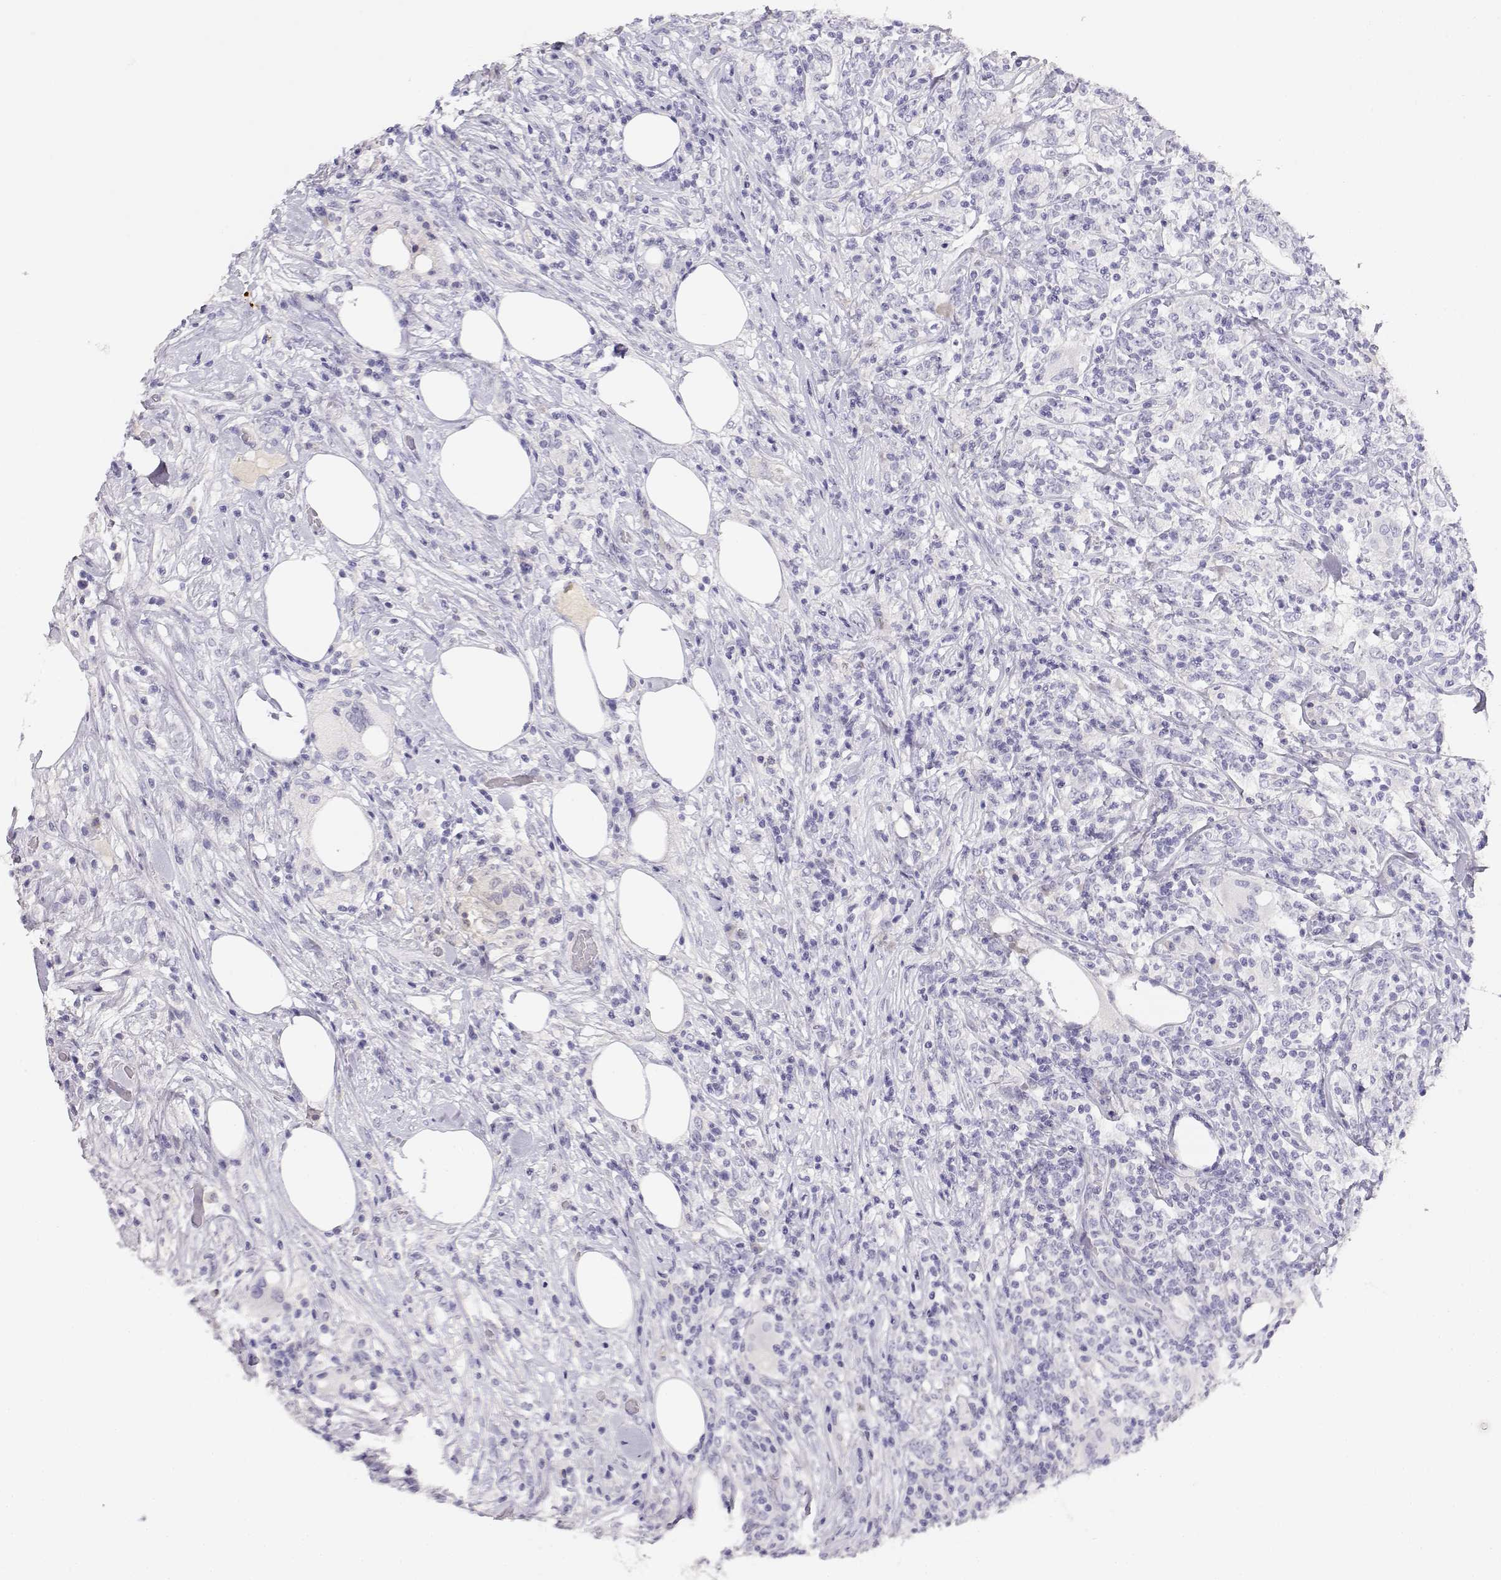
{"staining": {"intensity": "negative", "quantity": "none", "location": "none"}, "tissue": "lymphoma", "cell_type": "Tumor cells", "image_type": "cancer", "snomed": [{"axis": "morphology", "description": "Malignant lymphoma, non-Hodgkin's type, High grade"}, {"axis": "topography", "description": "Lymph node"}], "caption": "This is an IHC image of human lymphoma. There is no positivity in tumor cells.", "gene": "GPR174", "patient": {"sex": "female", "age": 84}}